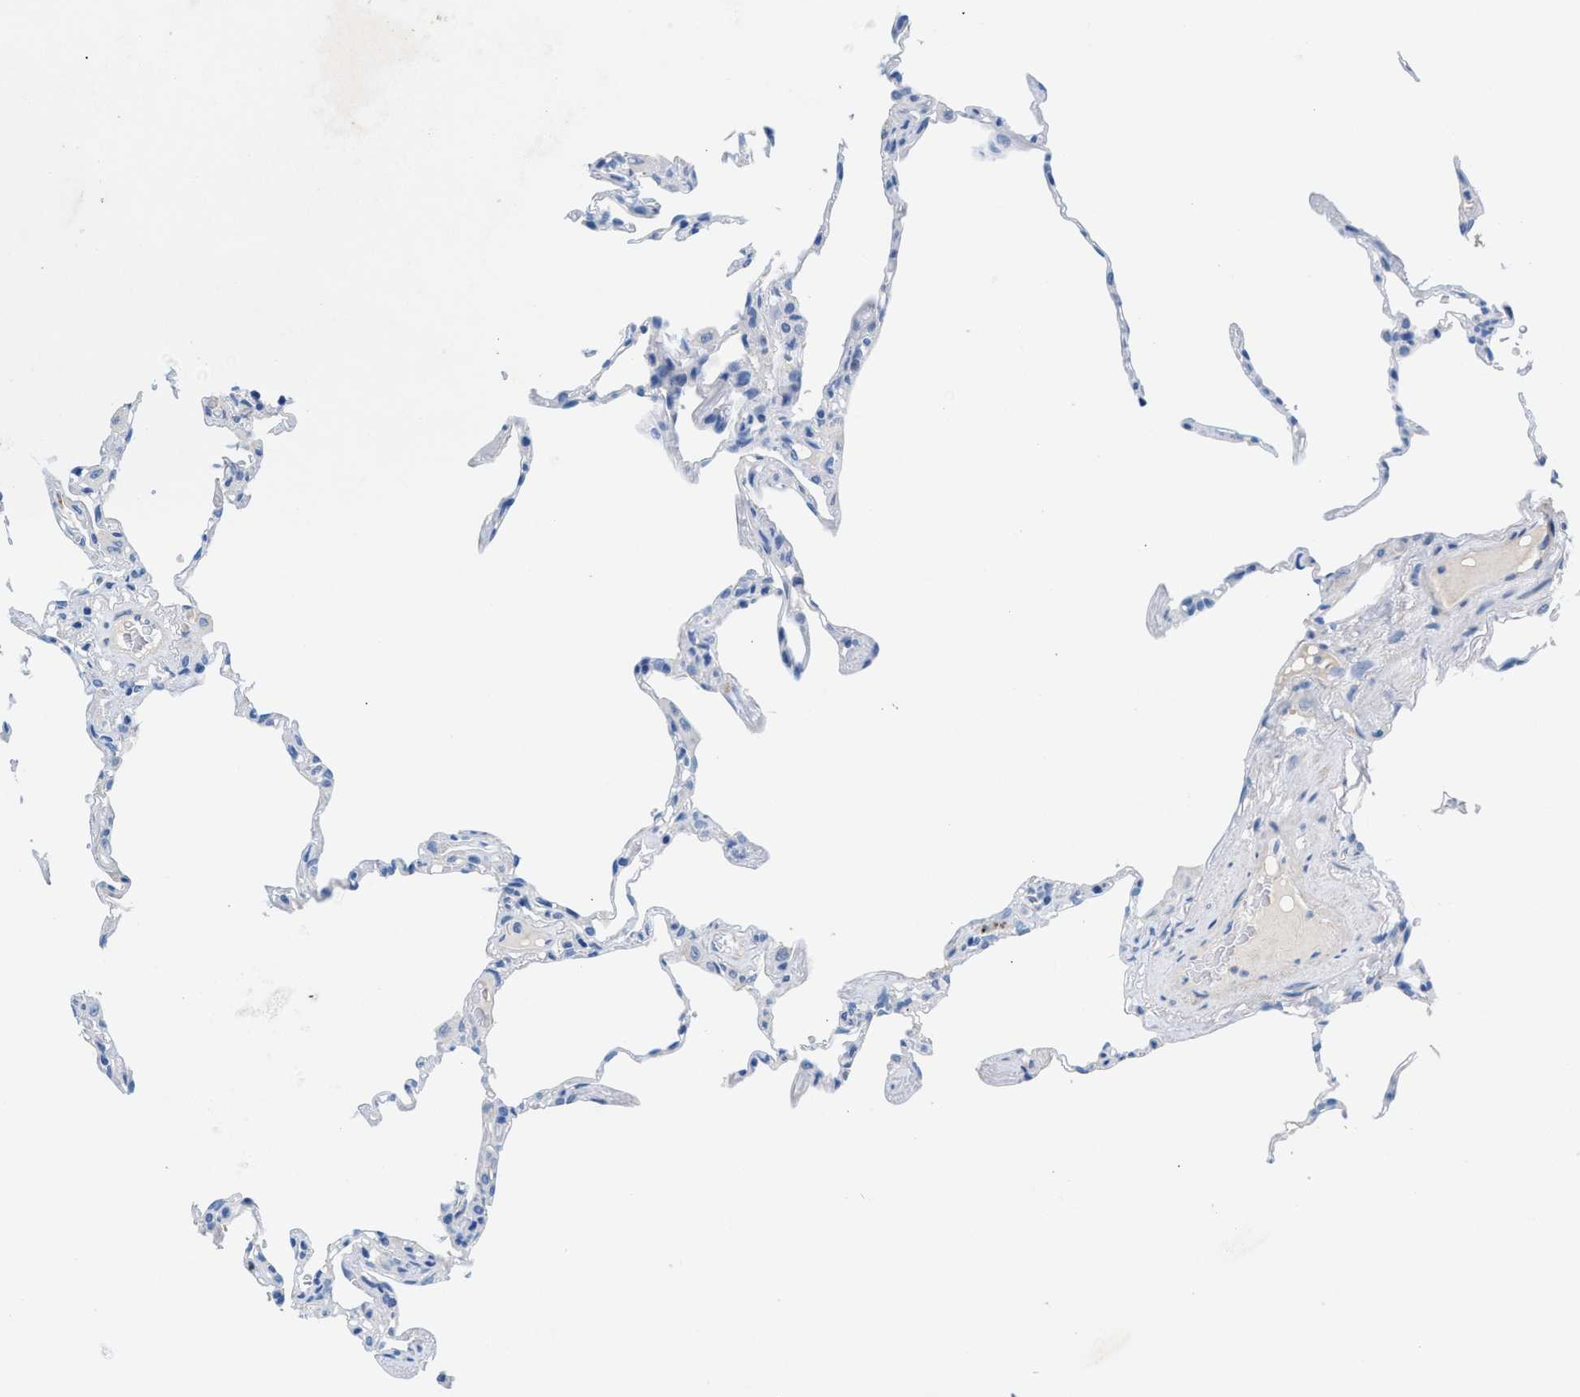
{"staining": {"intensity": "negative", "quantity": "none", "location": "none"}, "tissue": "lung", "cell_type": "Alveolar cells", "image_type": "normal", "snomed": [{"axis": "morphology", "description": "Normal tissue, NOS"}, {"axis": "topography", "description": "Lung"}], "caption": "Normal lung was stained to show a protein in brown. There is no significant positivity in alveolar cells. Nuclei are stained in blue.", "gene": "SLFN13", "patient": {"sex": "male", "age": 59}}